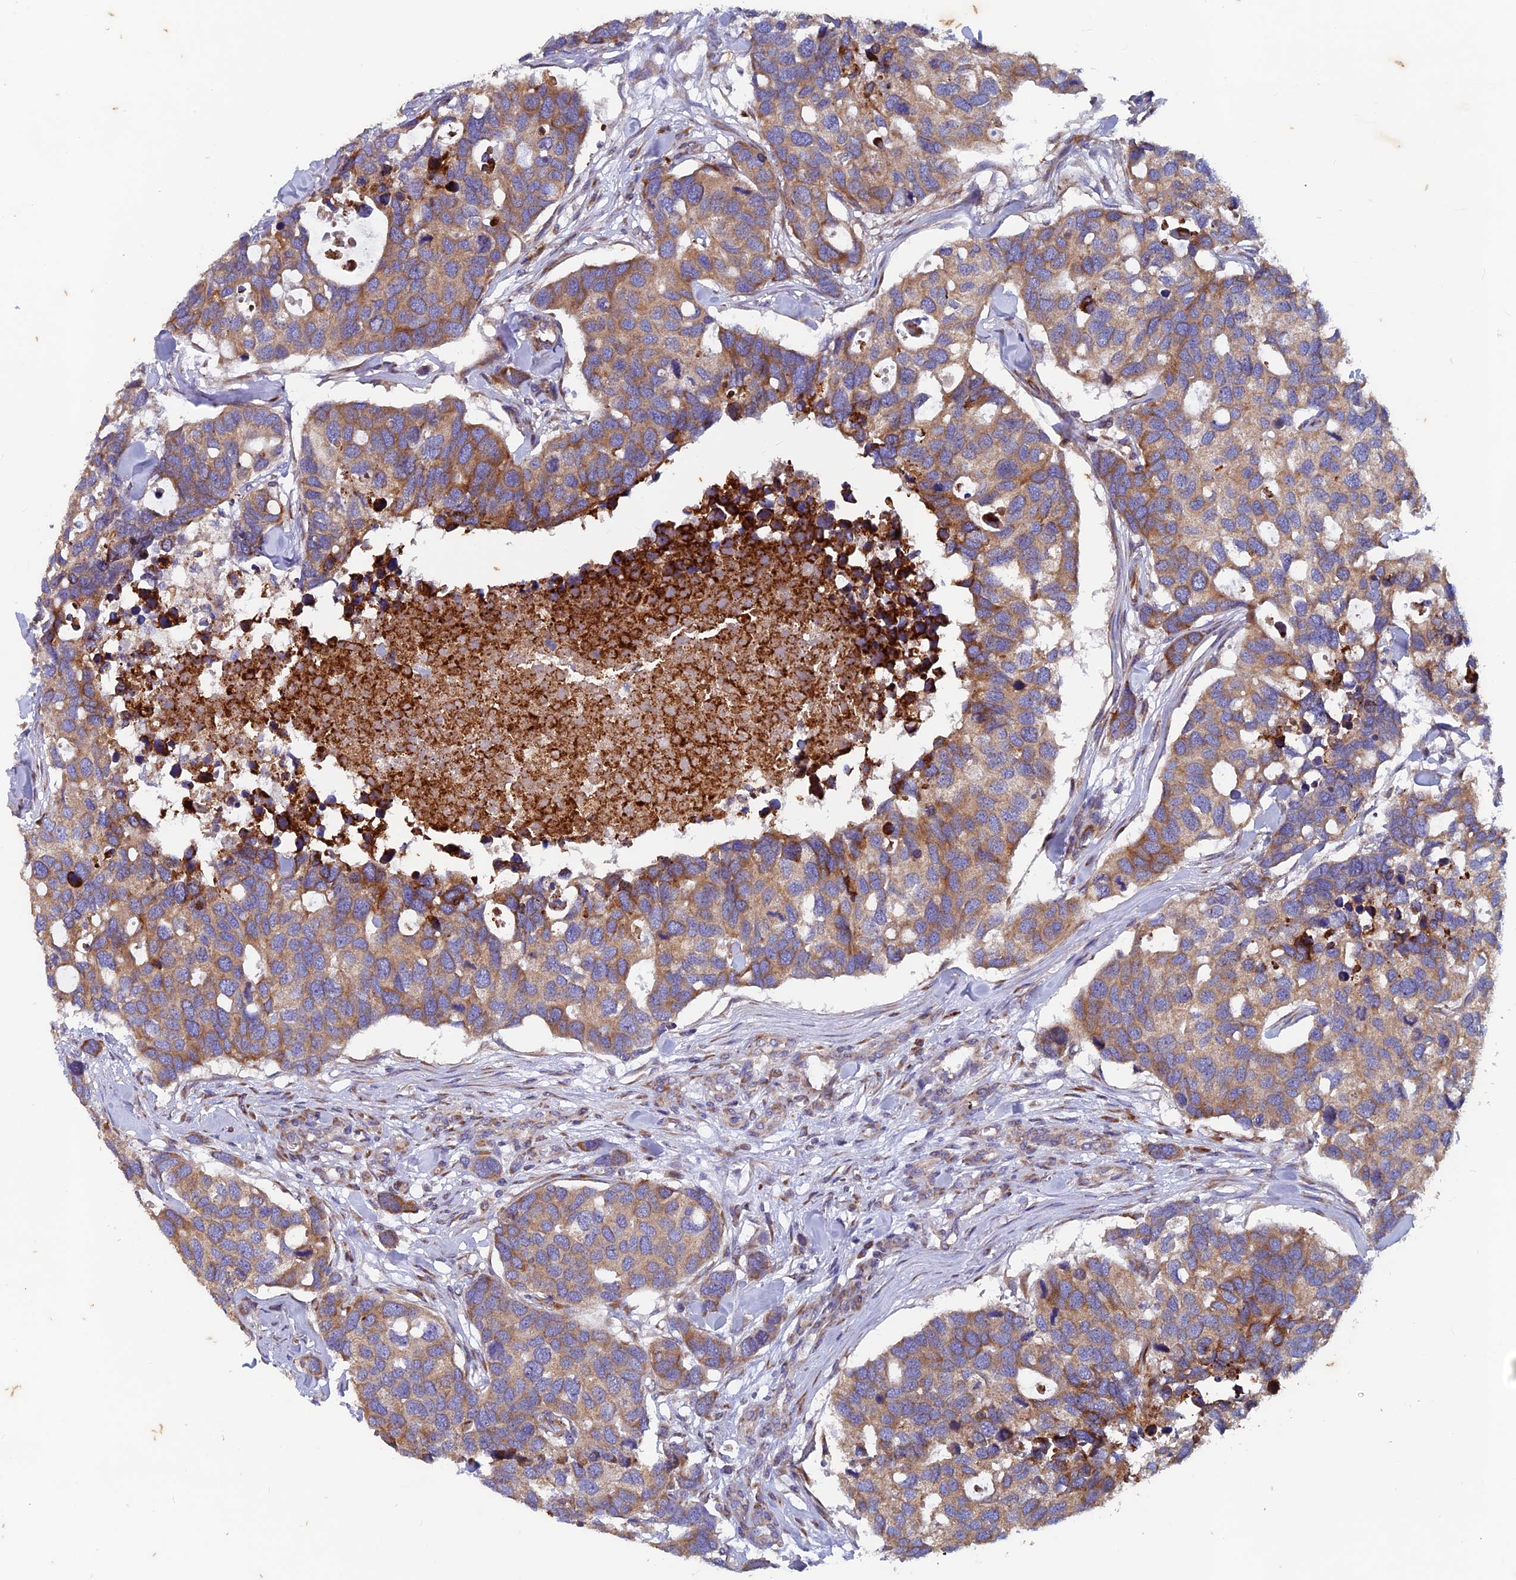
{"staining": {"intensity": "moderate", "quantity": ">75%", "location": "cytoplasmic/membranous"}, "tissue": "breast cancer", "cell_type": "Tumor cells", "image_type": "cancer", "snomed": [{"axis": "morphology", "description": "Duct carcinoma"}, {"axis": "topography", "description": "Breast"}], "caption": "Immunohistochemistry (IHC) histopathology image of neoplastic tissue: breast cancer stained using immunohistochemistry displays medium levels of moderate protein expression localized specifically in the cytoplasmic/membranous of tumor cells, appearing as a cytoplasmic/membranous brown color.", "gene": "AP4S1", "patient": {"sex": "female", "age": 83}}